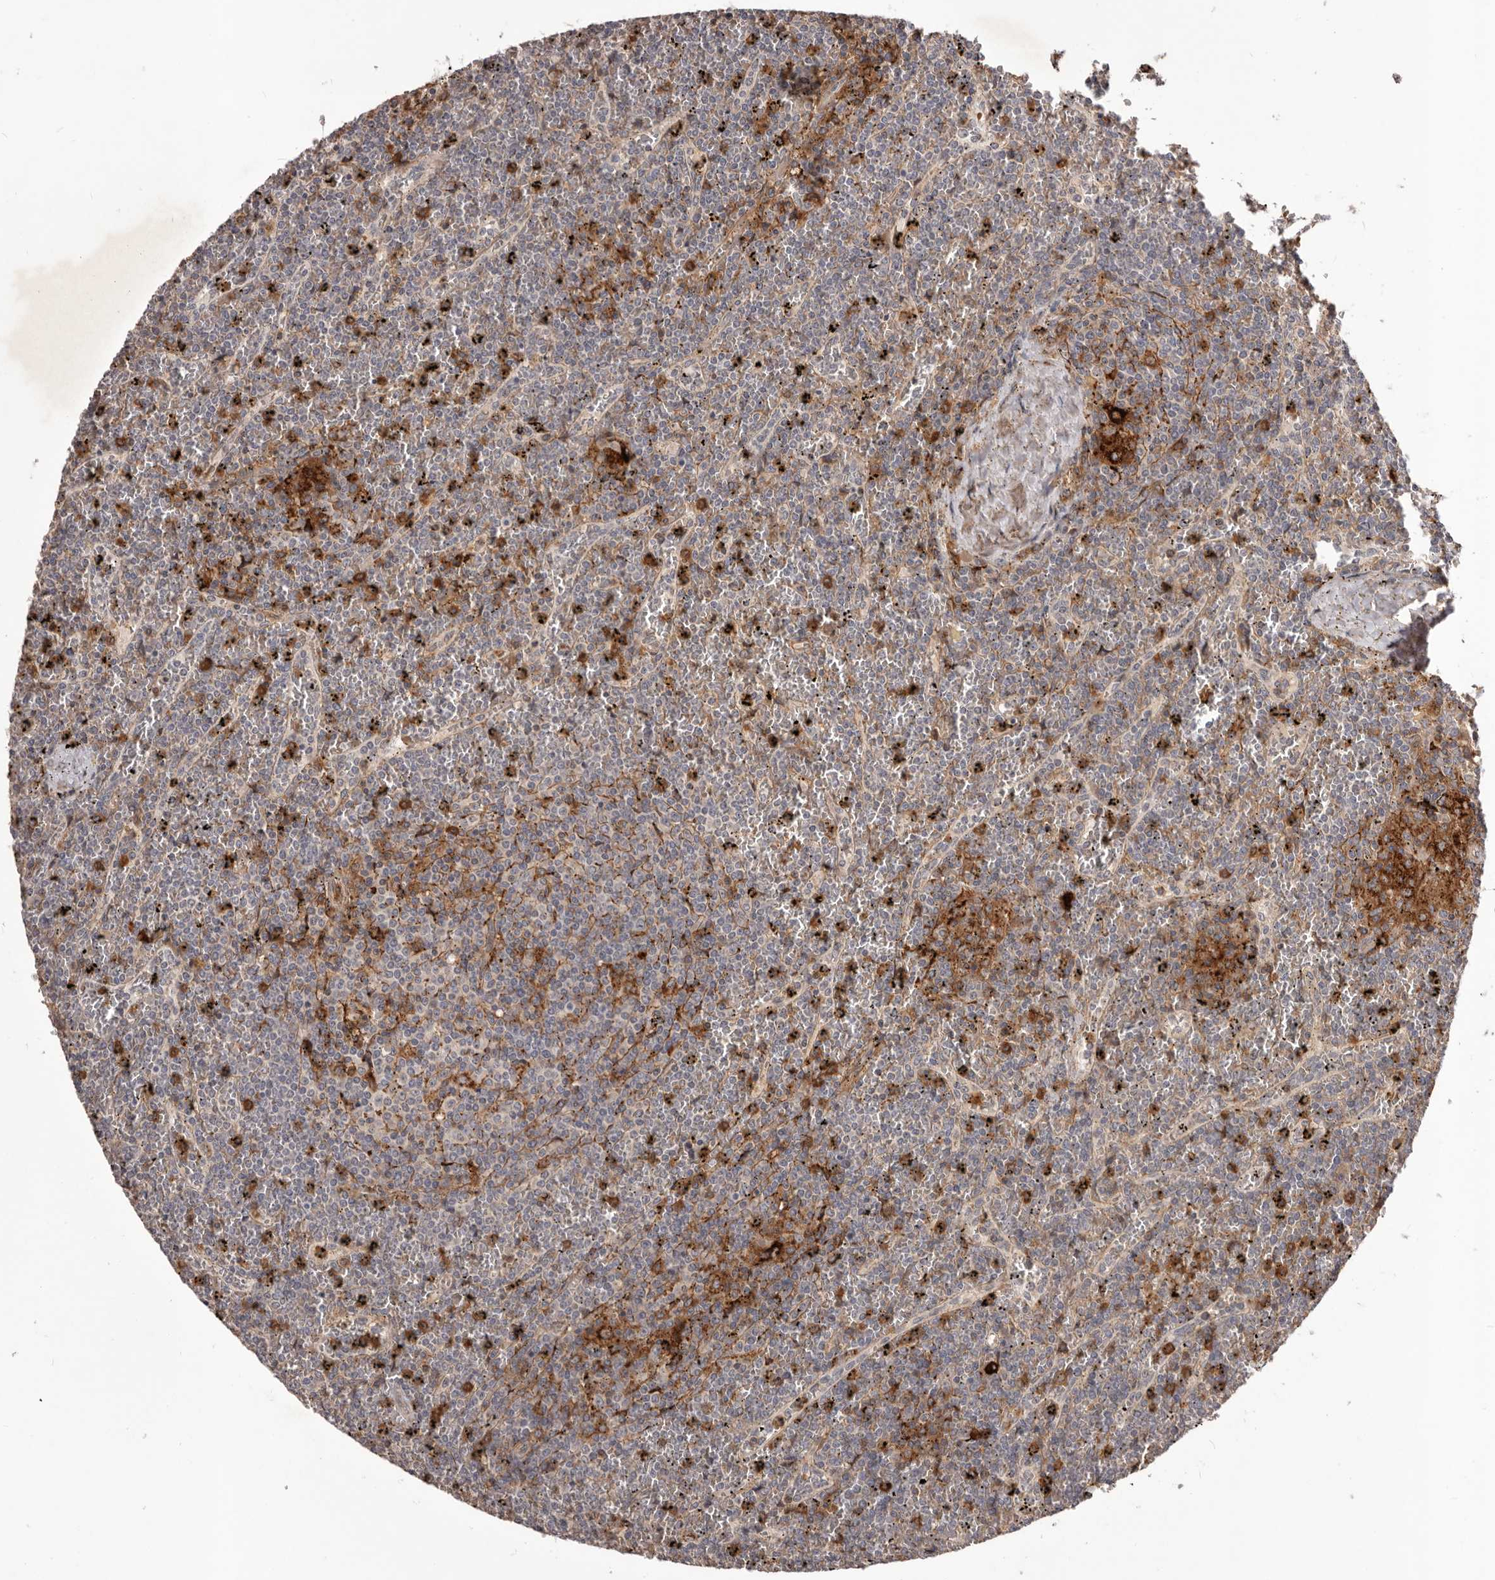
{"staining": {"intensity": "moderate", "quantity": "25%-75%", "location": "cytoplasmic/membranous"}, "tissue": "lymphoma", "cell_type": "Tumor cells", "image_type": "cancer", "snomed": [{"axis": "morphology", "description": "Malignant lymphoma, non-Hodgkin's type, Low grade"}, {"axis": "topography", "description": "Spleen"}], "caption": "High-power microscopy captured an immunohistochemistry image of lymphoma, revealing moderate cytoplasmic/membranous staining in approximately 25%-75% of tumor cells.", "gene": "GLIPR2", "patient": {"sex": "female", "age": 19}}